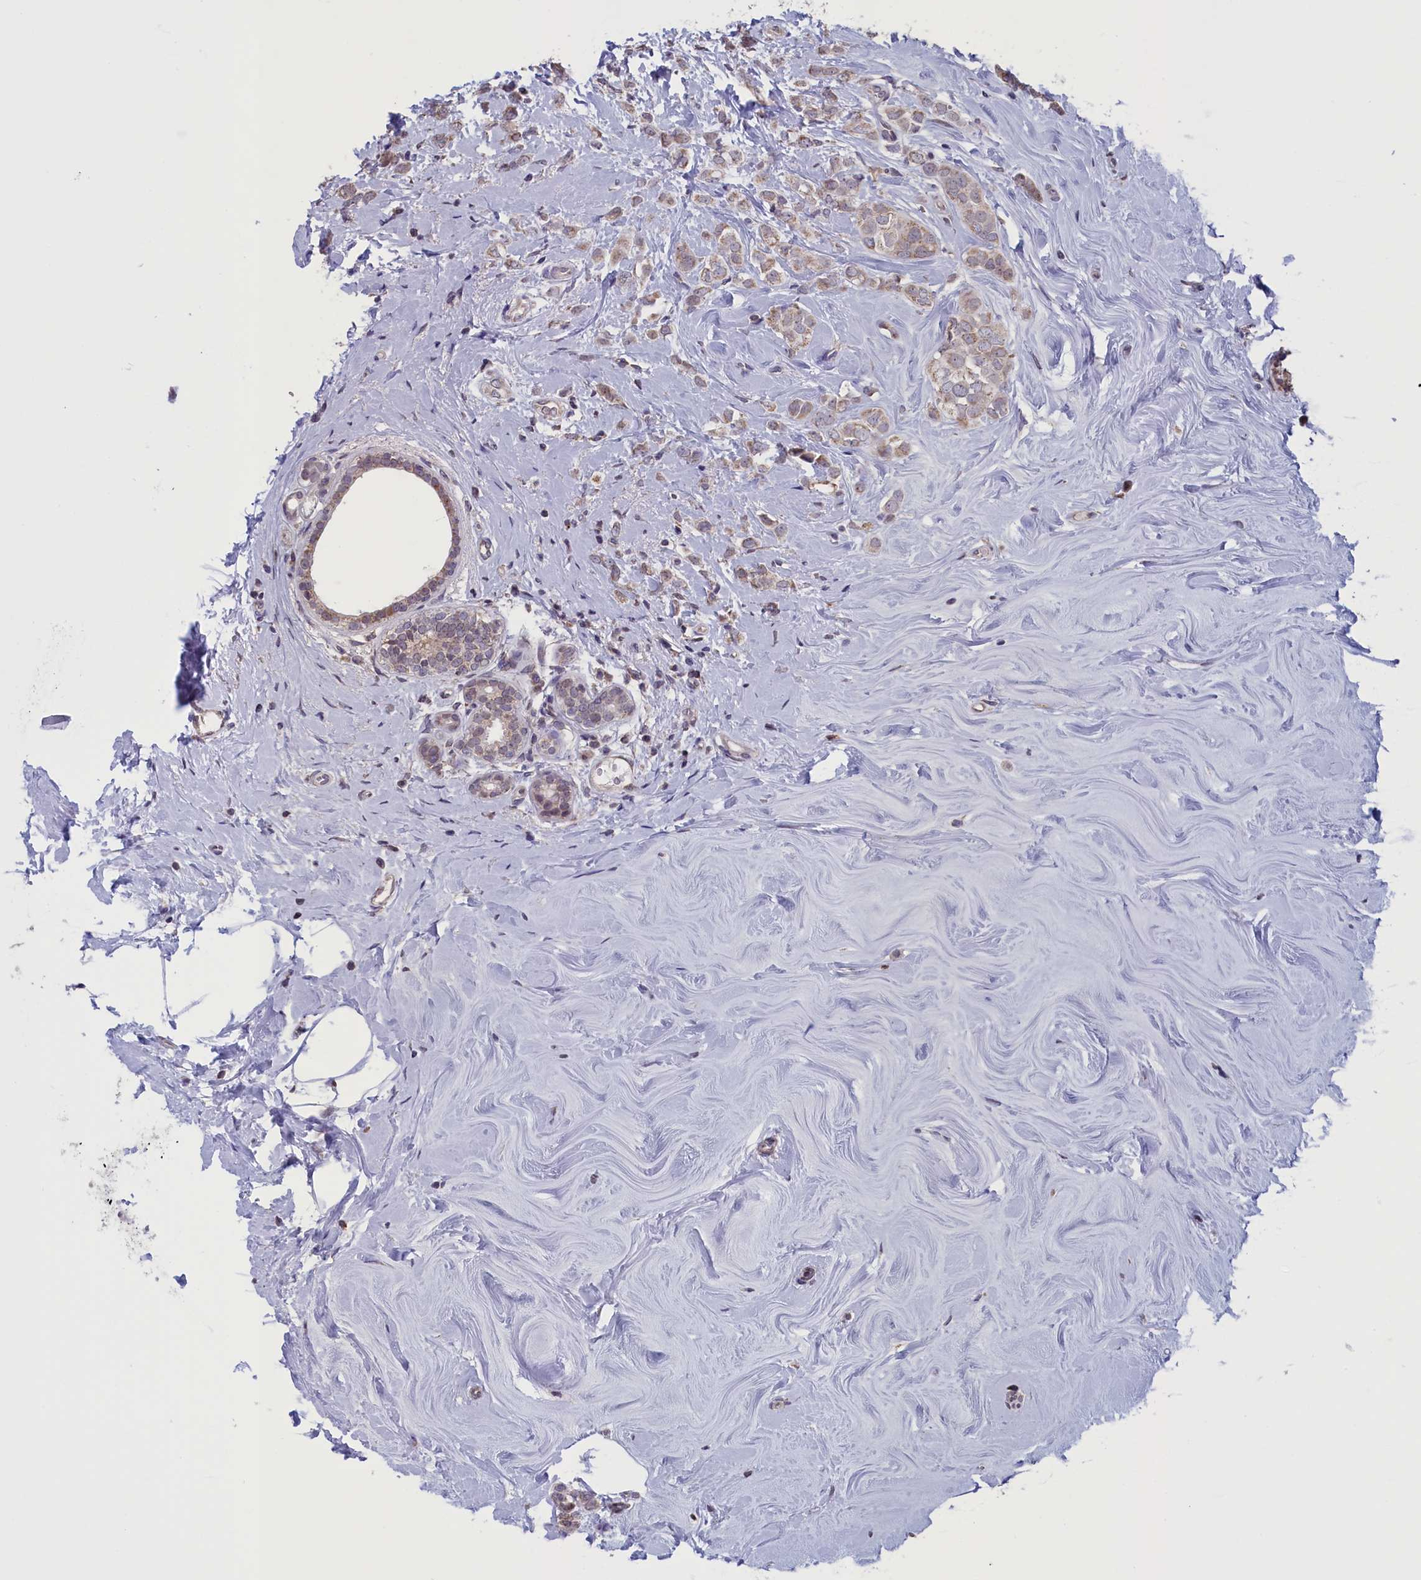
{"staining": {"intensity": "weak", "quantity": ">75%", "location": "cytoplasmic/membranous"}, "tissue": "breast cancer", "cell_type": "Tumor cells", "image_type": "cancer", "snomed": [{"axis": "morphology", "description": "Lobular carcinoma"}, {"axis": "topography", "description": "Breast"}], "caption": "Protein staining displays weak cytoplasmic/membranous staining in approximately >75% of tumor cells in lobular carcinoma (breast). (Stains: DAB (3,3'-diaminobenzidine) in brown, nuclei in blue, Microscopy: brightfield microscopy at high magnification).", "gene": "PARS2", "patient": {"sex": "female", "age": 47}}